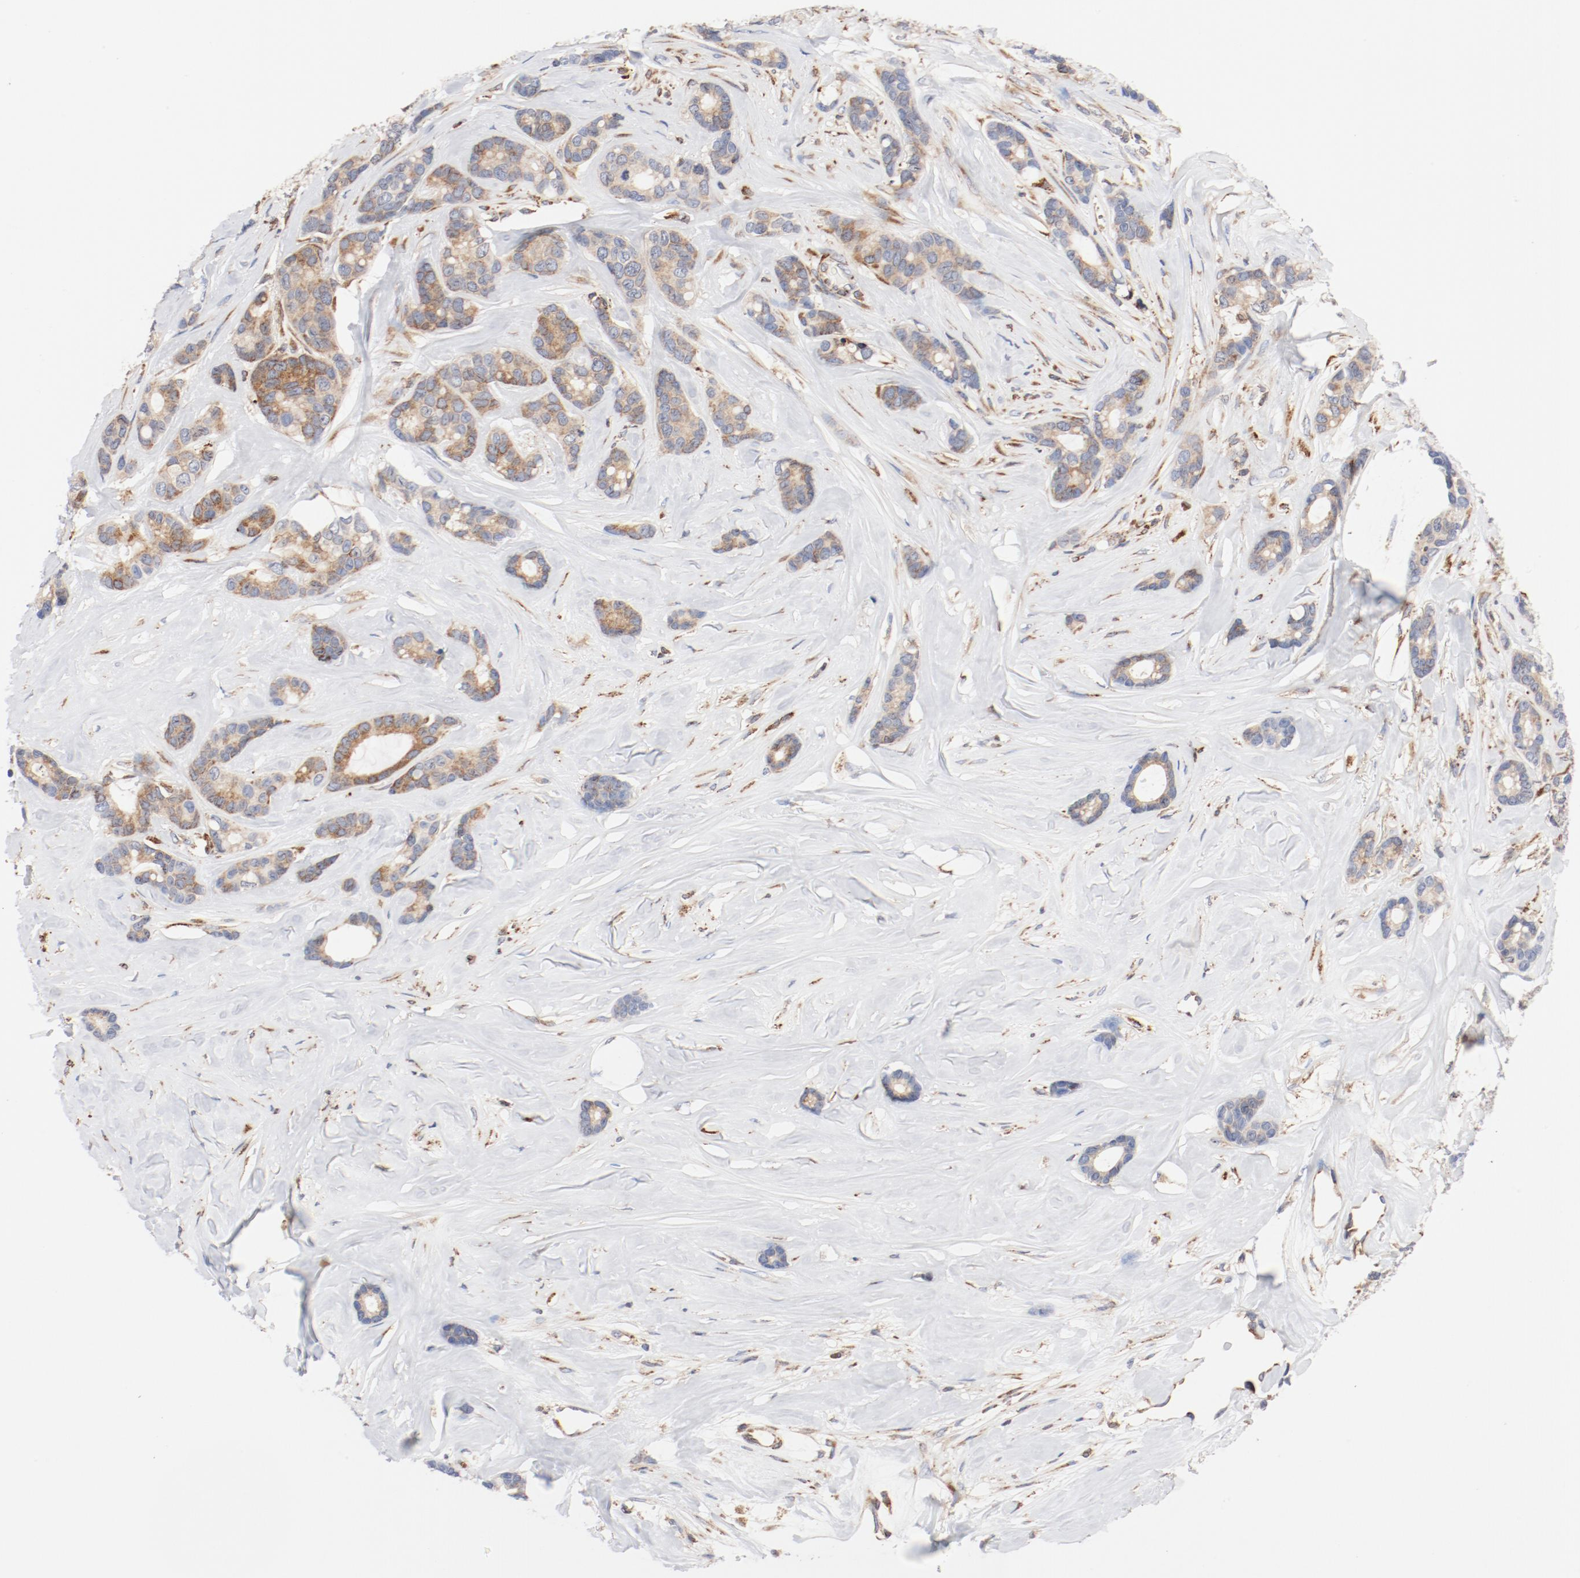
{"staining": {"intensity": "moderate", "quantity": ">75%", "location": "cytoplasmic/membranous"}, "tissue": "breast cancer", "cell_type": "Tumor cells", "image_type": "cancer", "snomed": [{"axis": "morphology", "description": "Duct carcinoma"}, {"axis": "topography", "description": "Breast"}], "caption": "DAB immunohistochemical staining of human breast cancer exhibits moderate cytoplasmic/membranous protein expression in about >75% of tumor cells.", "gene": "PDPK1", "patient": {"sex": "female", "age": 87}}